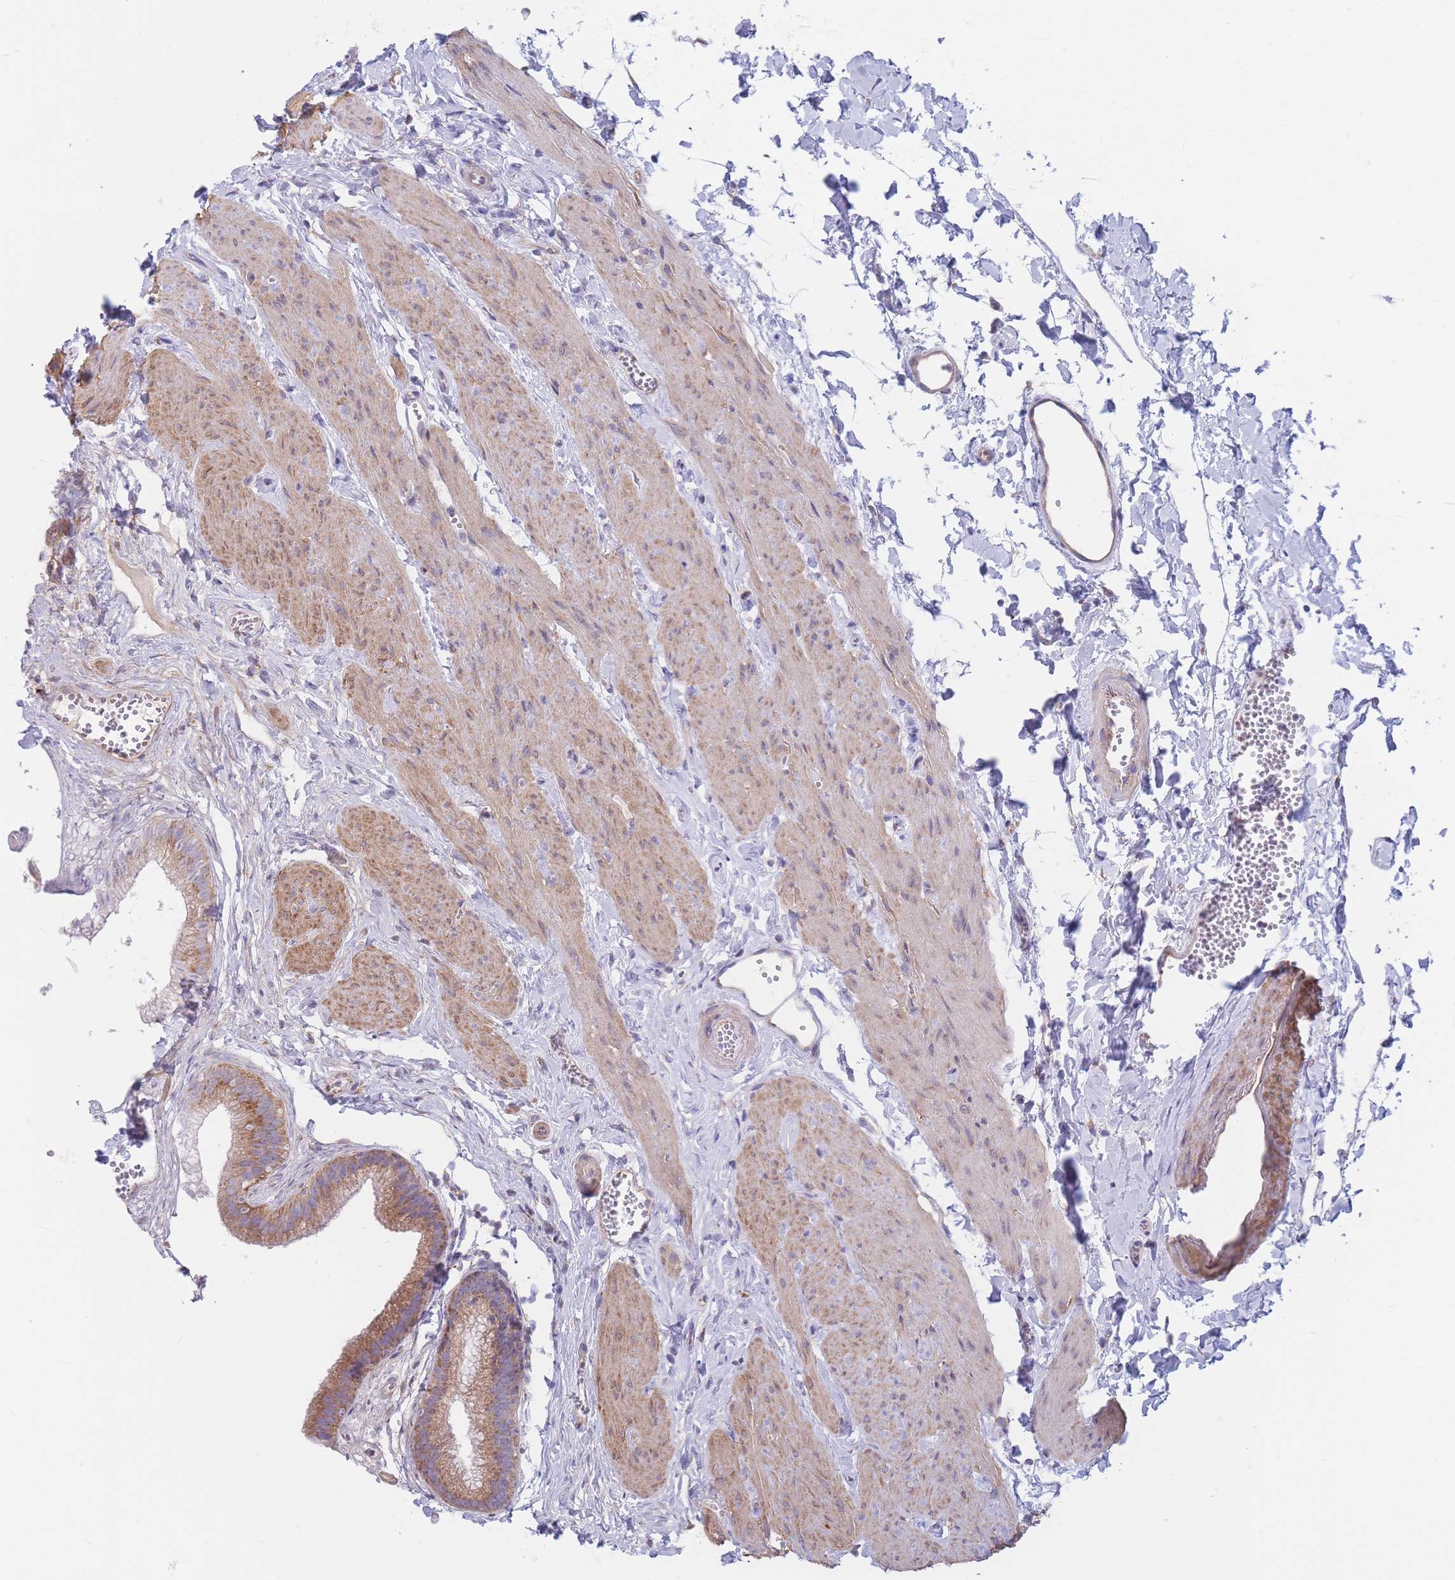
{"staining": {"intensity": "moderate", "quantity": "25%-75%", "location": "cytoplasmic/membranous"}, "tissue": "gallbladder", "cell_type": "Glandular cells", "image_type": "normal", "snomed": [{"axis": "morphology", "description": "Normal tissue, NOS"}, {"axis": "topography", "description": "Gallbladder"}], "caption": "Brown immunohistochemical staining in normal gallbladder shows moderate cytoplasmic/membranous positivity in about 25%-75% of glandular cells.", "gene": "RPL8", "patient": {"sex": "female", "age": 54}}